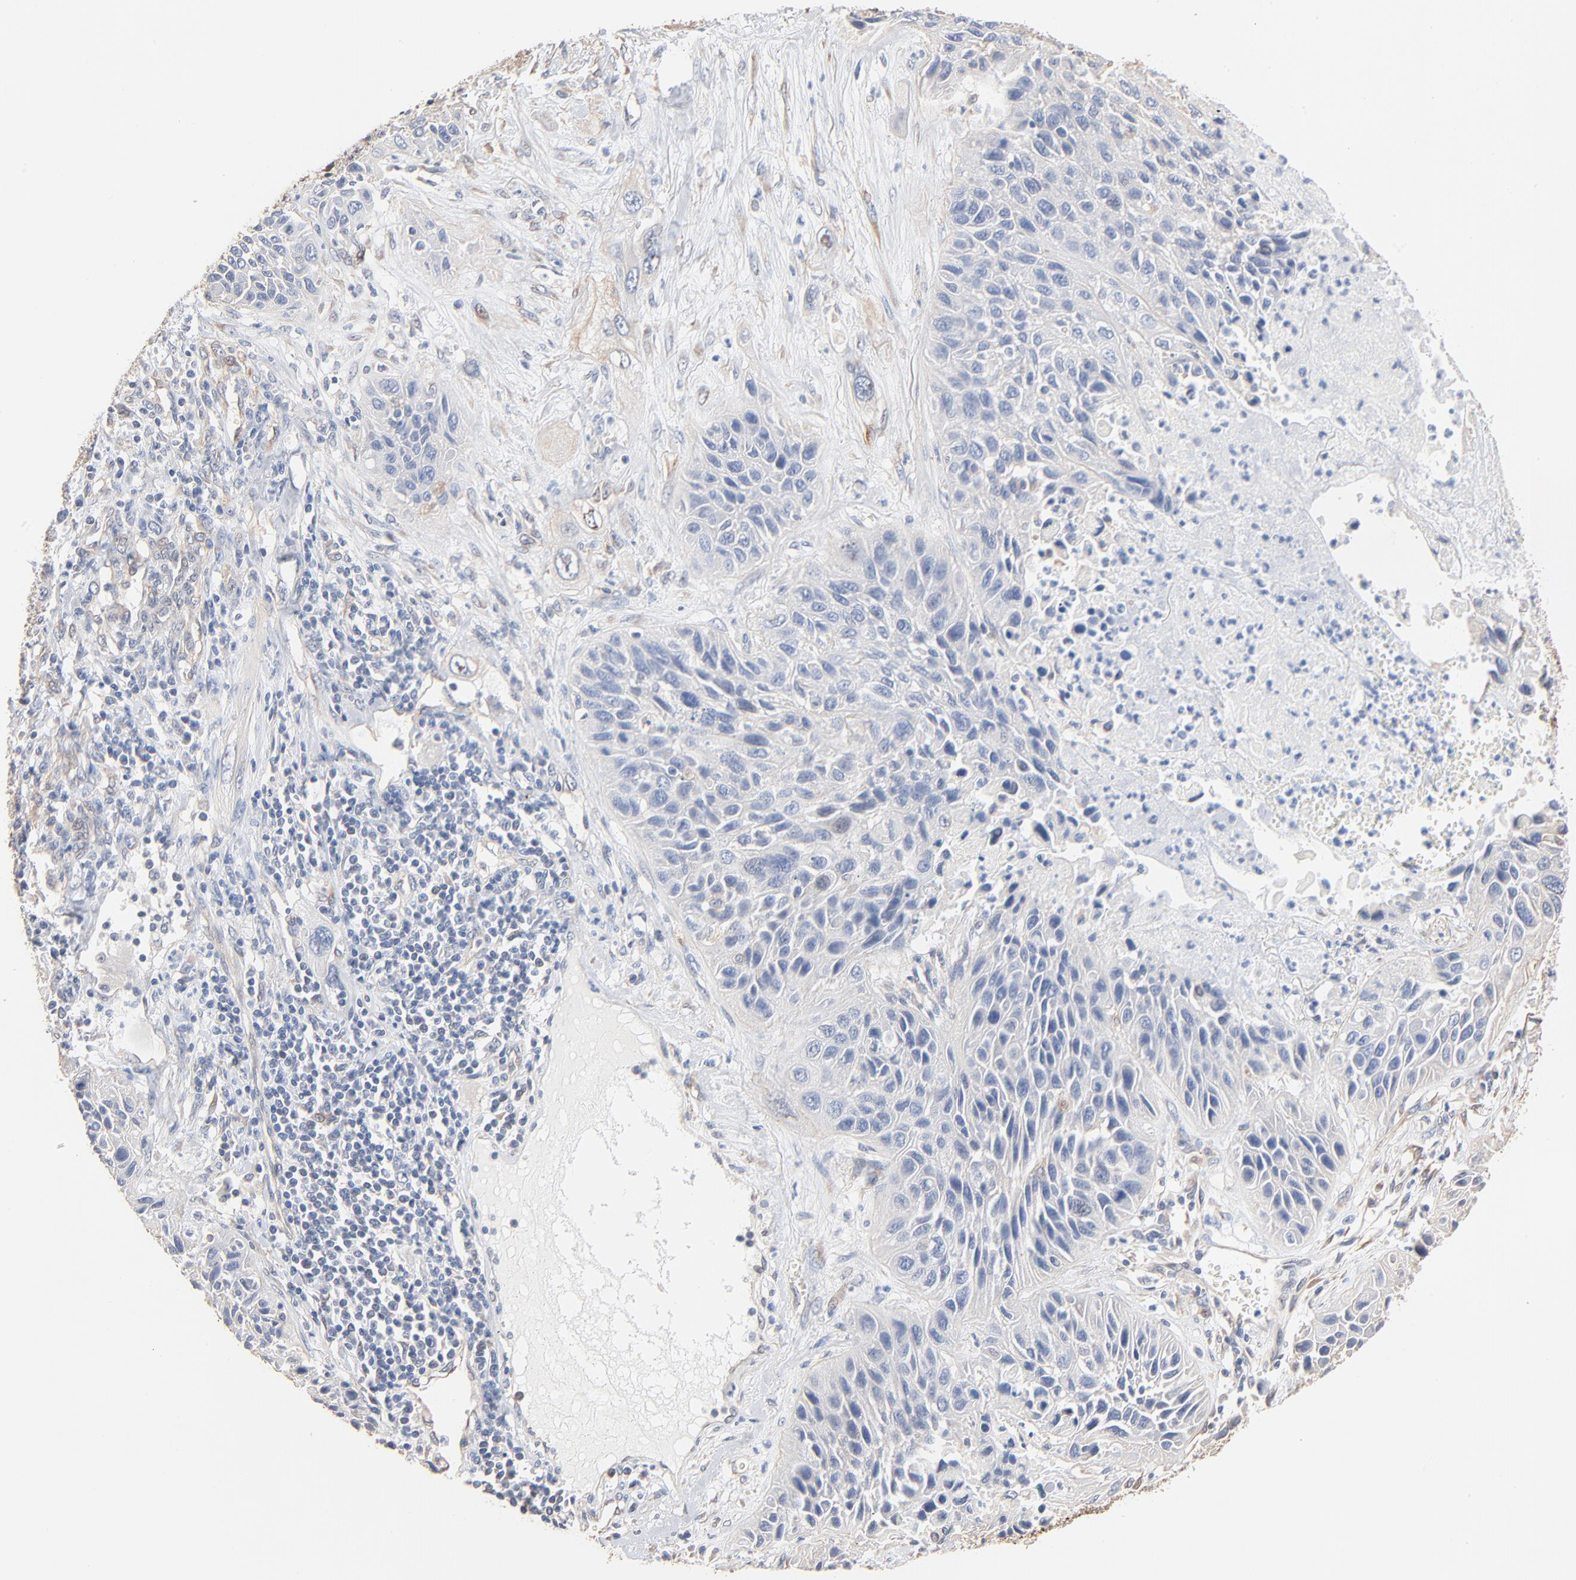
{"staining": {"intensity": "negative", "quantity": "none", "location": "none"}, "tissue": "lung cancer", "cell_type": "Tumor cells", "image_type": "cancer", "snomed": [{"axis": "morphology", "description": "Squamous cell carcinoma, NOS"}, {"axis": "topography", "description": "Lung"}], "caption": "Lung cancer was stained to show a protein in brown. There is no significant expression in tumor cells.", "gene": "ABCD4", "patient": {"sex": "female", "age": 76}}